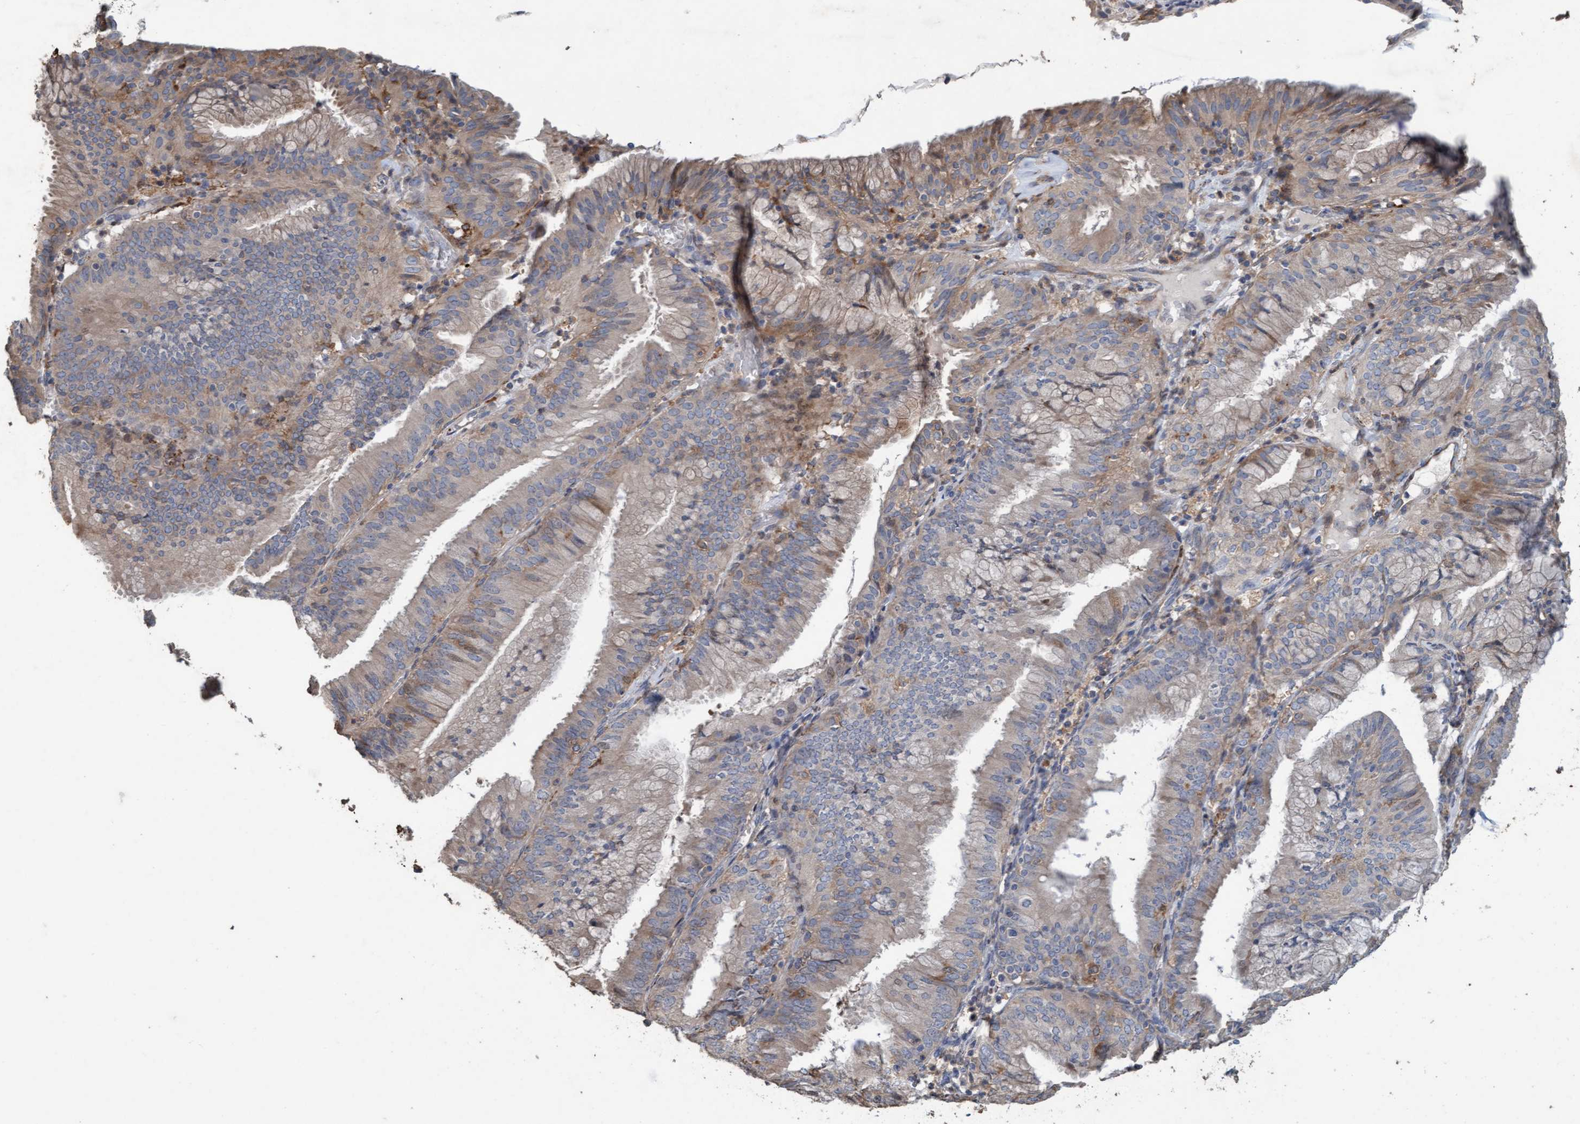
{"staining": {"intensity": "weak", "quantity": "<25%", "location": "cytoplasmic/membranous"}, "tissue": "endometrium", "cell_type": "Cells in endometrial stroma", "image_type": "normal", "snomed": [{"axis": "morphology", "description": "Normal tissue, NOS"}, {"axis": "morphology", "description": "Adenocarcinoma, NOS"}, {"axis": "topography", "description": "Endometrium"}], "caption": "Human endometrium stained for a protein using immunohistochemistry displays no staining in cells in endometrial stroma.", "gene": "LONRF1", "patient": {"sex": "female", "age": 57}}